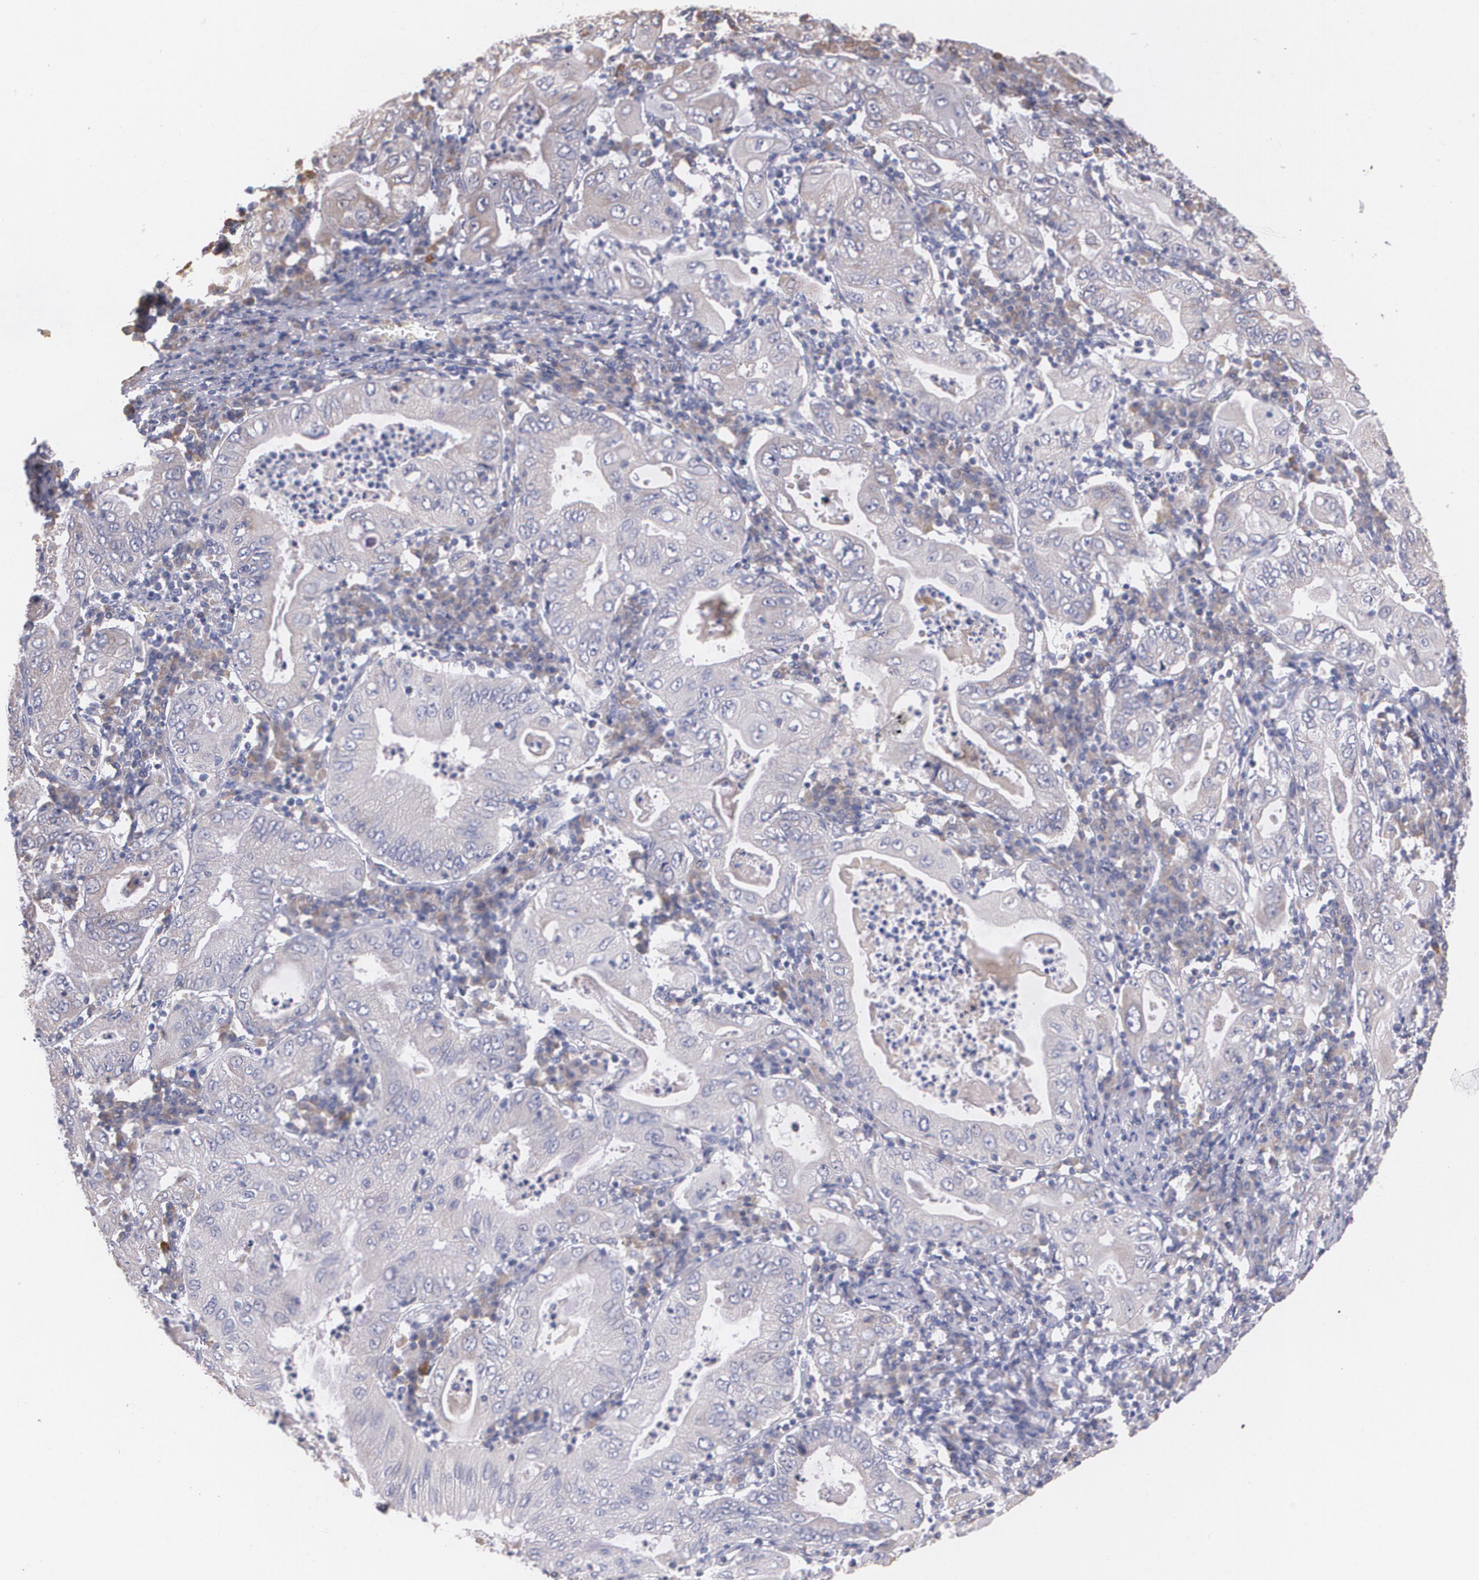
{"staining": {"intensity": "weak", "quantity": "25%-75%", "location": "cytoplasmic/membranous"}, "tissue": "stomach cancer", "cell_type": "Tumor cells", "image_type": "cancer", "snomed": [{"axis": "morphology", "description": "Normal tissue, NOS"}, {"axis": "morphology", "description": "Adenocarcinoma, NOS"}, {"axis": "topography", "description": "Esophagus"}, {"axis": "topography", "description": "Stomach, upper"}, {"axis": "topography", "description": "Peripheral nerve tissue"}], "caption": "Protein analysis of stomach cancer (adenocarcinoma) tissue displays weak cytoplasmic/membranous staining in approximately 25%-75% of tumor cells.", "gene": "AMBP", "patient": {"sex": "male", "age": 62}}